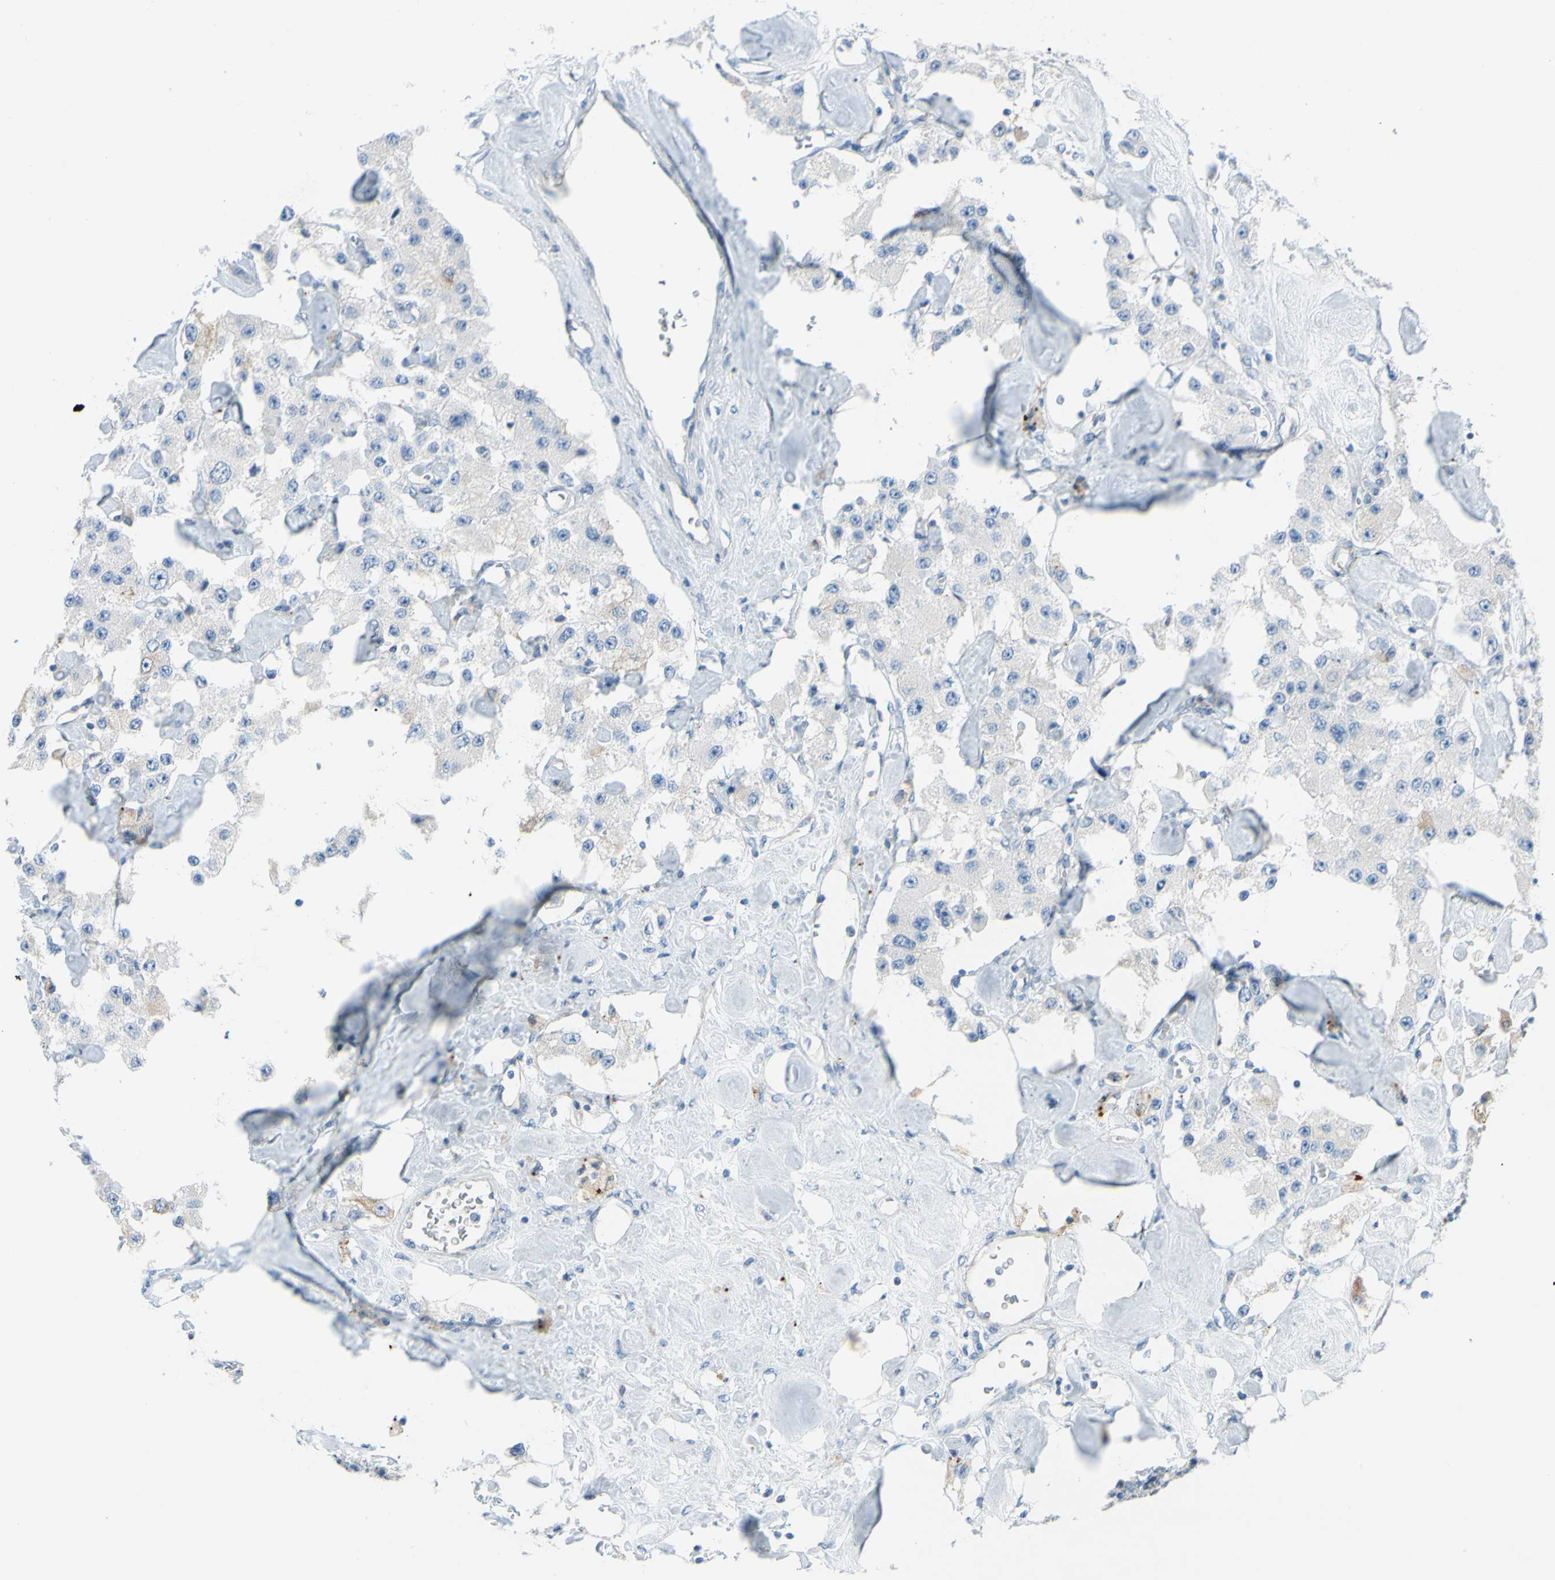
{"staining": {"intensity": "negative", "quantity": "none", "location": "none"}, "tissue": "carcinoid", "cell_type": "Tumor cells", "image_type": "cancer", "snomed": [{"axis": "morphology", "description": "Carcinoid, malignant, NOS"}, {"axis": "topography", "description": "Pancreas"}], "caption": "IHC histopathology image of neoplastic tissue: carcinoid (malignant) stained with DAB exhibits no significant protein positivity in tumor cells.", "gene": "FRMD4B", "patient": {"sex": "male", "age": 41}}